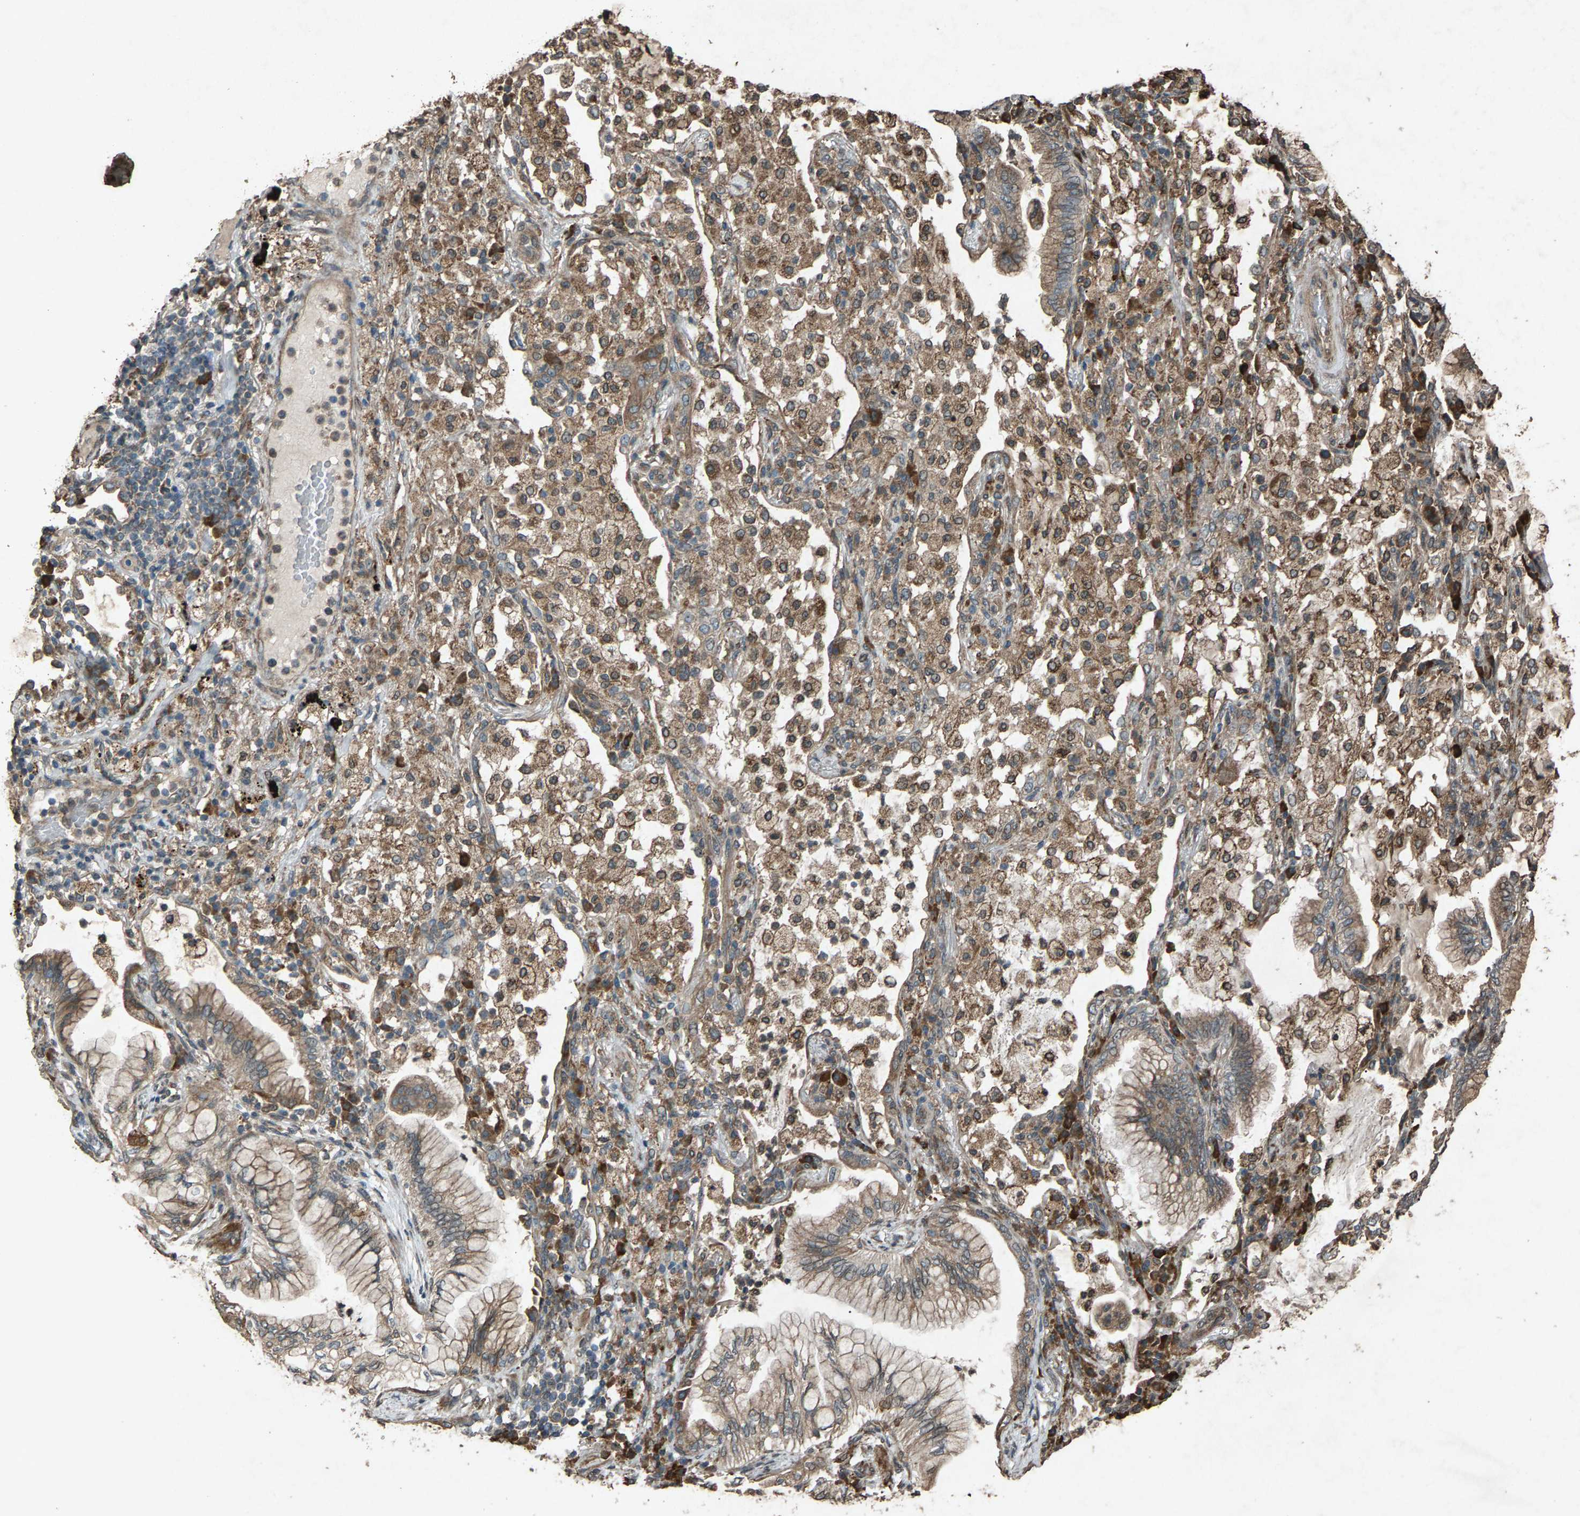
{"staining": {"intensity": "moderate", "quantity": ">75%", "location": "cytoplasmic/membranous"}, "tissue": "lung cancer", "cell_type": "Tumor cells", "image_type": "cancer", "snomed": [{"axis": "morphology", "description": "Adenocarcinoma, NOS"}, {"axis": "topography", "description": "Lung"}], "caption": "IHC histopathology image of neoplastic tissue: human lung cancer stained using immunohistochemistry reveals medium levels of moderate protein expression localized specifically in the cytoplasmic/membranous of tumor cells, appearing as a cytoplasmic/membranous brown color.", "gene": "CALR", "patient": {"sex": "female", "age": 70}}